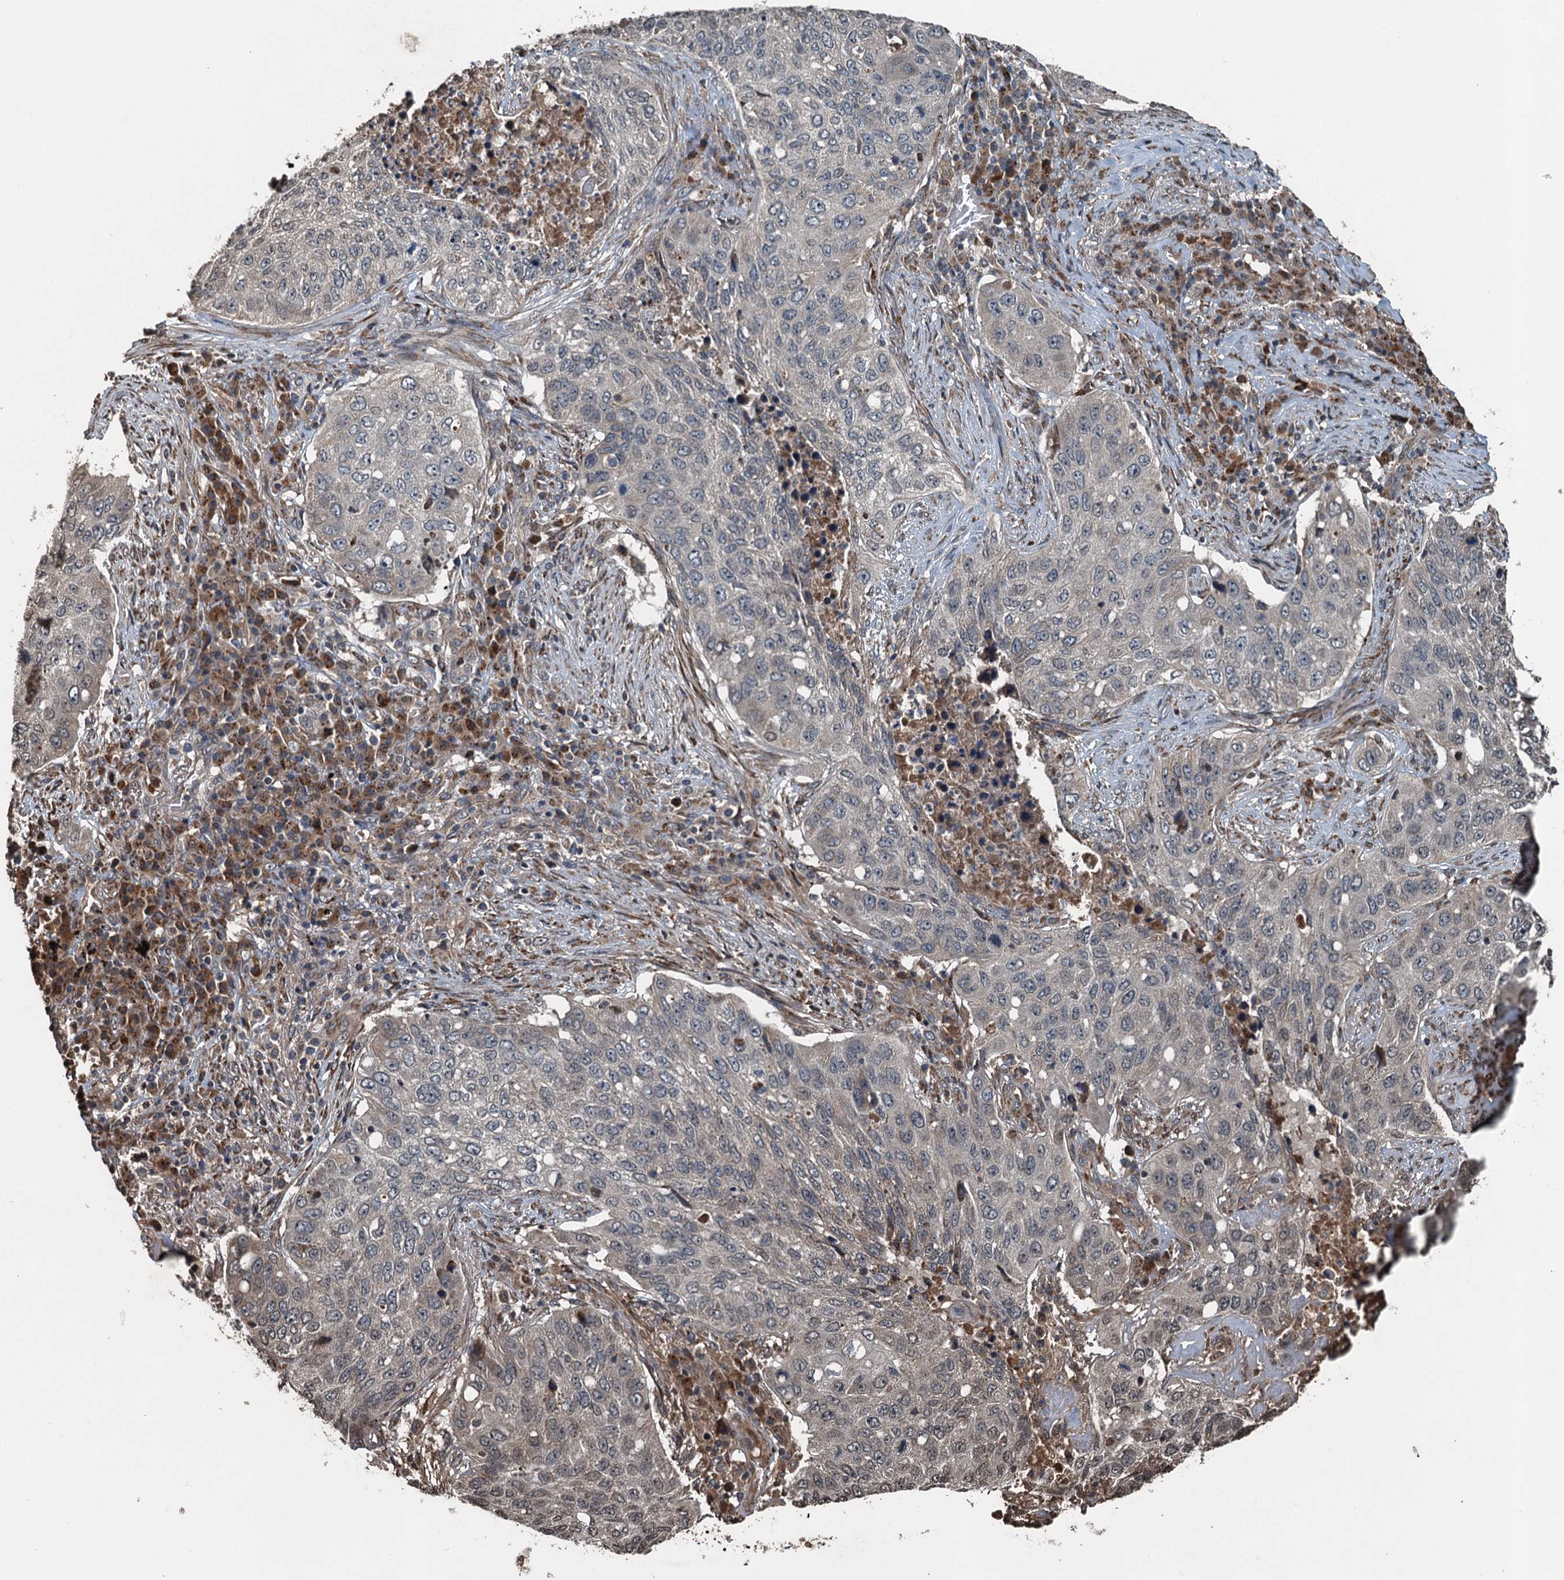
{"staining": {"intensity": "weak", "quantity": "<25%", "location": "cytoplasmic/membranous"}, "tissue": "lung cancer", "cell_type": "Tumor cells", "image_type": "cancer", "snomed": [{"axis": "morphology", "description": "Squamous cell carcinoma, NOS"}, {"axis": "topography", "description": "Lung"}], "caption": "DAB (3,3'-diaminobenzidine) immunohistochemical staining of human lung cancer exhibits no significant staining in tumor cells. Nuclei are stained in blue.", "gene": "TCTN1", "patient": {"sex": "female", "age": 63}}